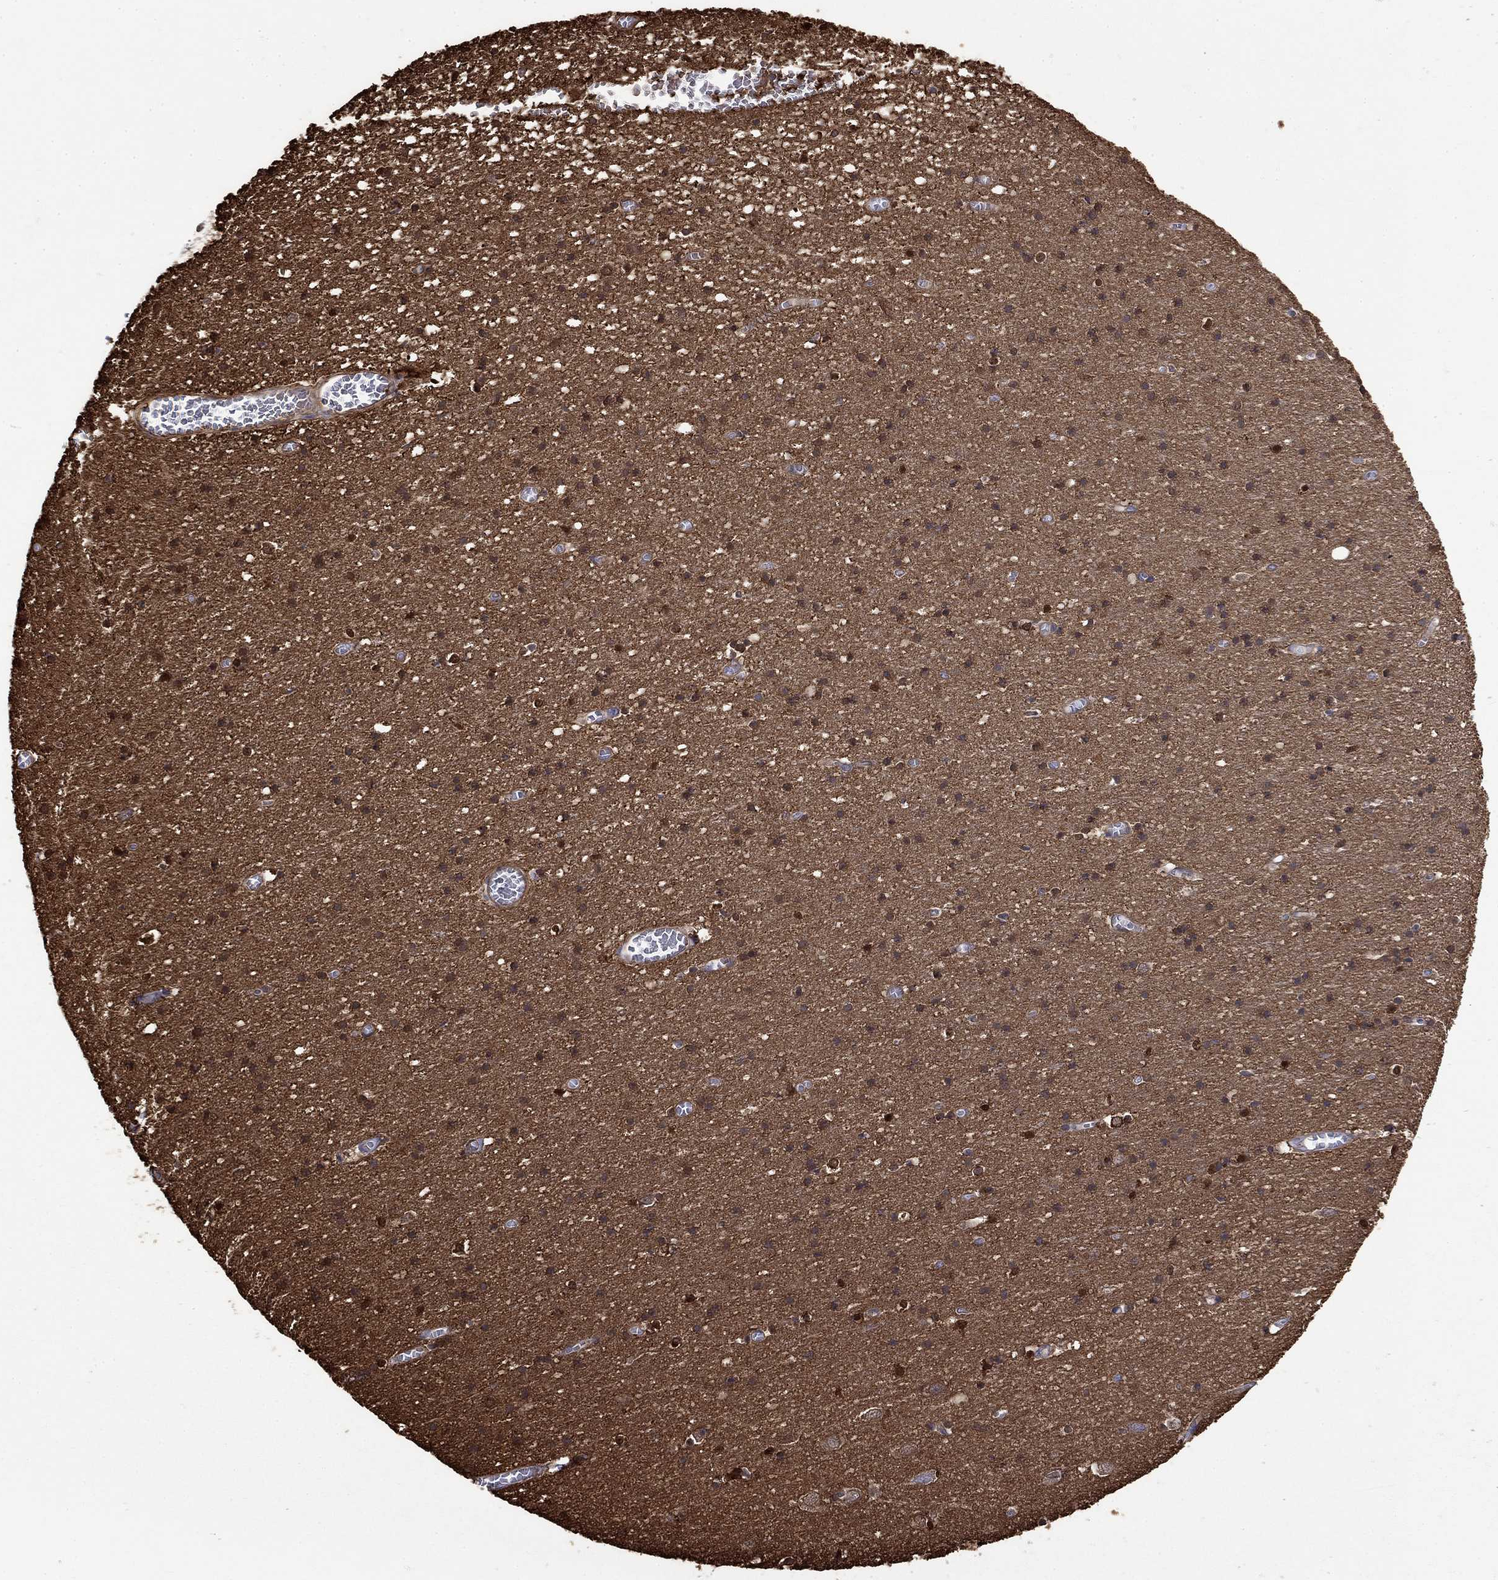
{"staining": {"intensity": "negative", "quantity": "none", "location": "none"}, "tissue": "cerebral cortex", "cell_type": "Endothelial cells", "image_type": "normal", "snomed": [{"axis": "morphology", "description": "Normal tissue, NOS"}, {"axis": "topography", "description": "Cerebral cortex"}], "caption": "Immunohistochemical staining of benign cerebral cortex demonstrates no significant positivity in endothelial cells.", "gene": "DPYSL2", "patient": {"sex": "male", "age": 70}}